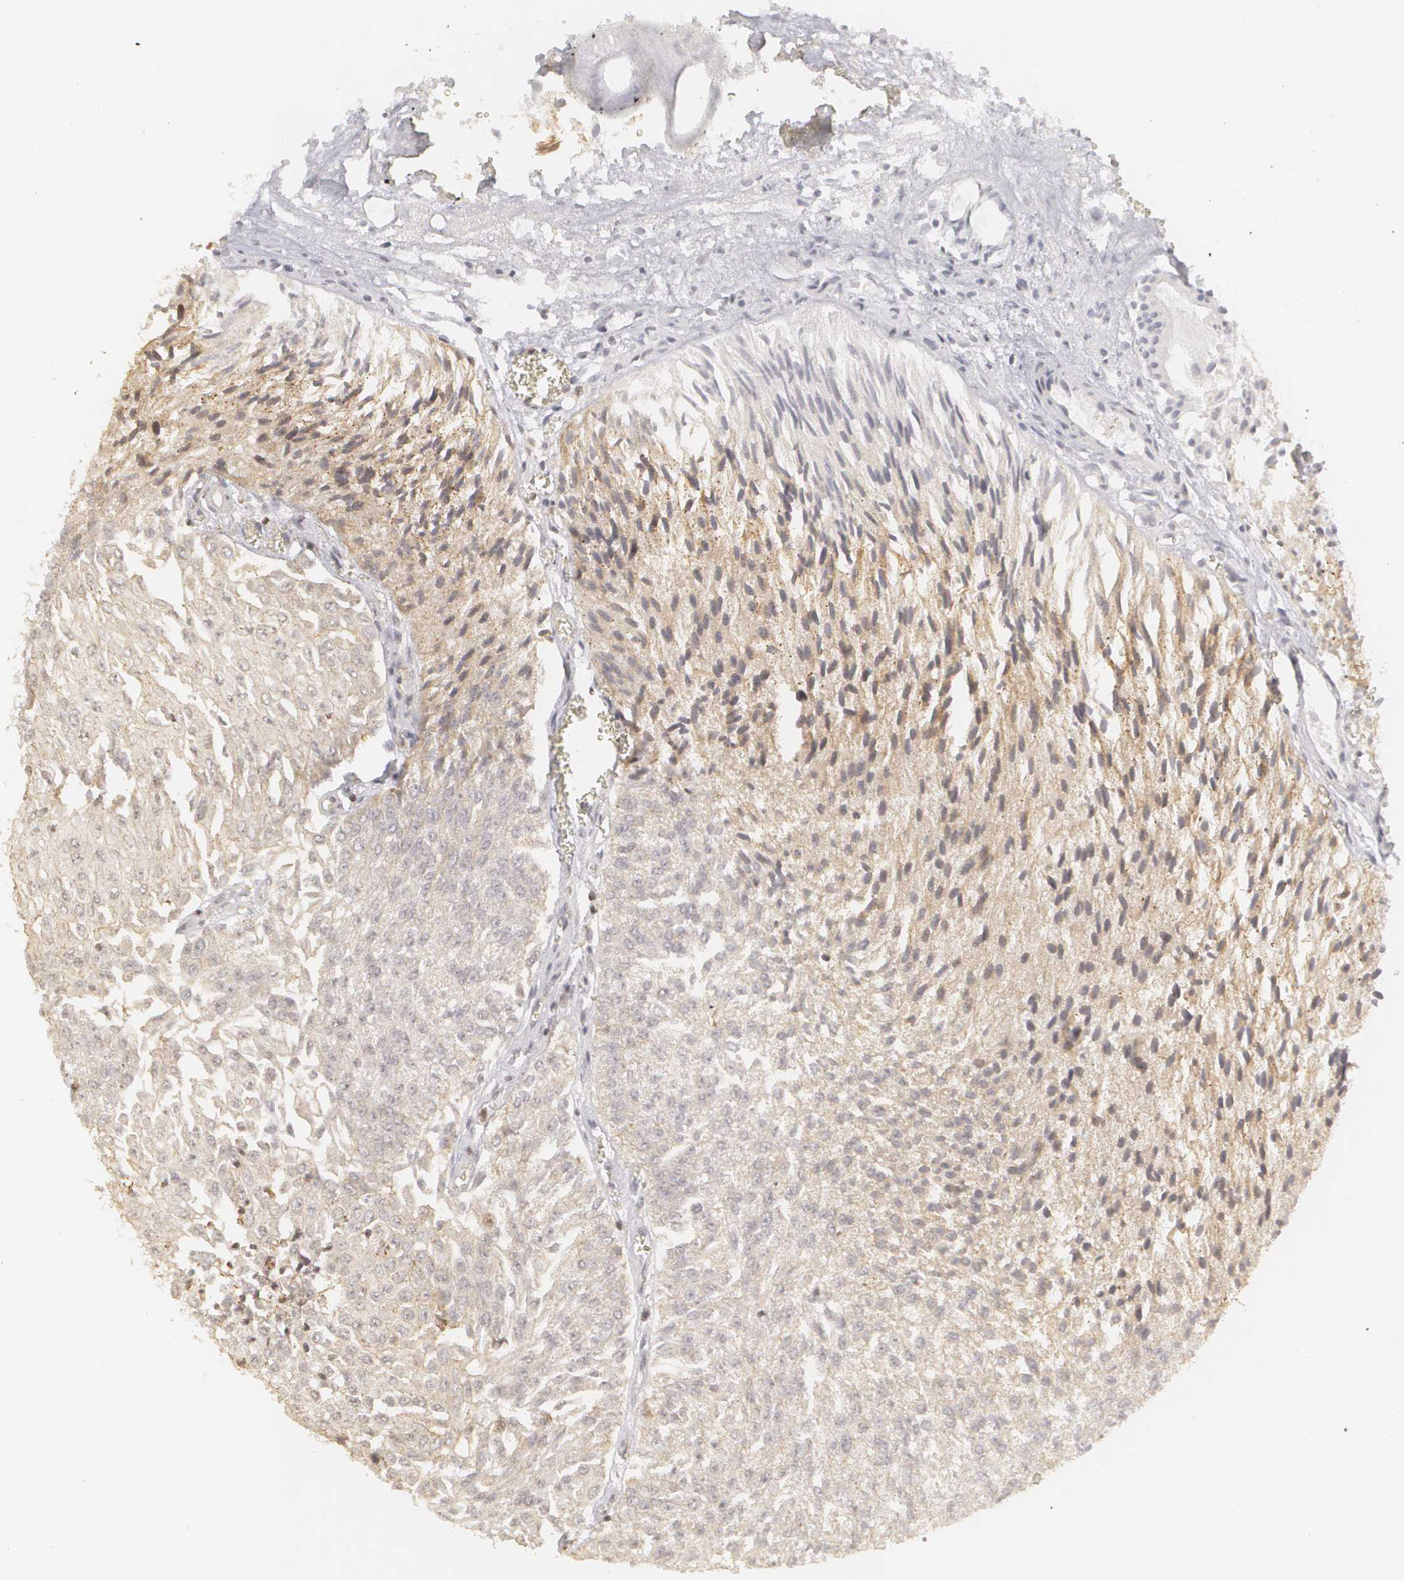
{"staining": {"intensity": "negative", "quantity": "none", "location": "none"}, "tissue": "urothelial cancer", "cell_type": "Tumor cells", "image_type": "cancer", "snomed": [{"axis": "morphology", "description": "Urothelial carcinoma, Low grade"}, {"axis": "topography", "description": "Urinary bladder"}], "caption": "Immunohistochemistry (IHC) image of human urothelial cancer stained for a protein (brown), which exhibits no staining in tumor cells. (Stains: DAB (3,3'-diaminobenzidine) IHC with hematoxylin counter stain, Microscopy: brightfield microscopy at high magnification).", "gene": "CLDN2", "patient": {"sex": "male", "age": 86}}